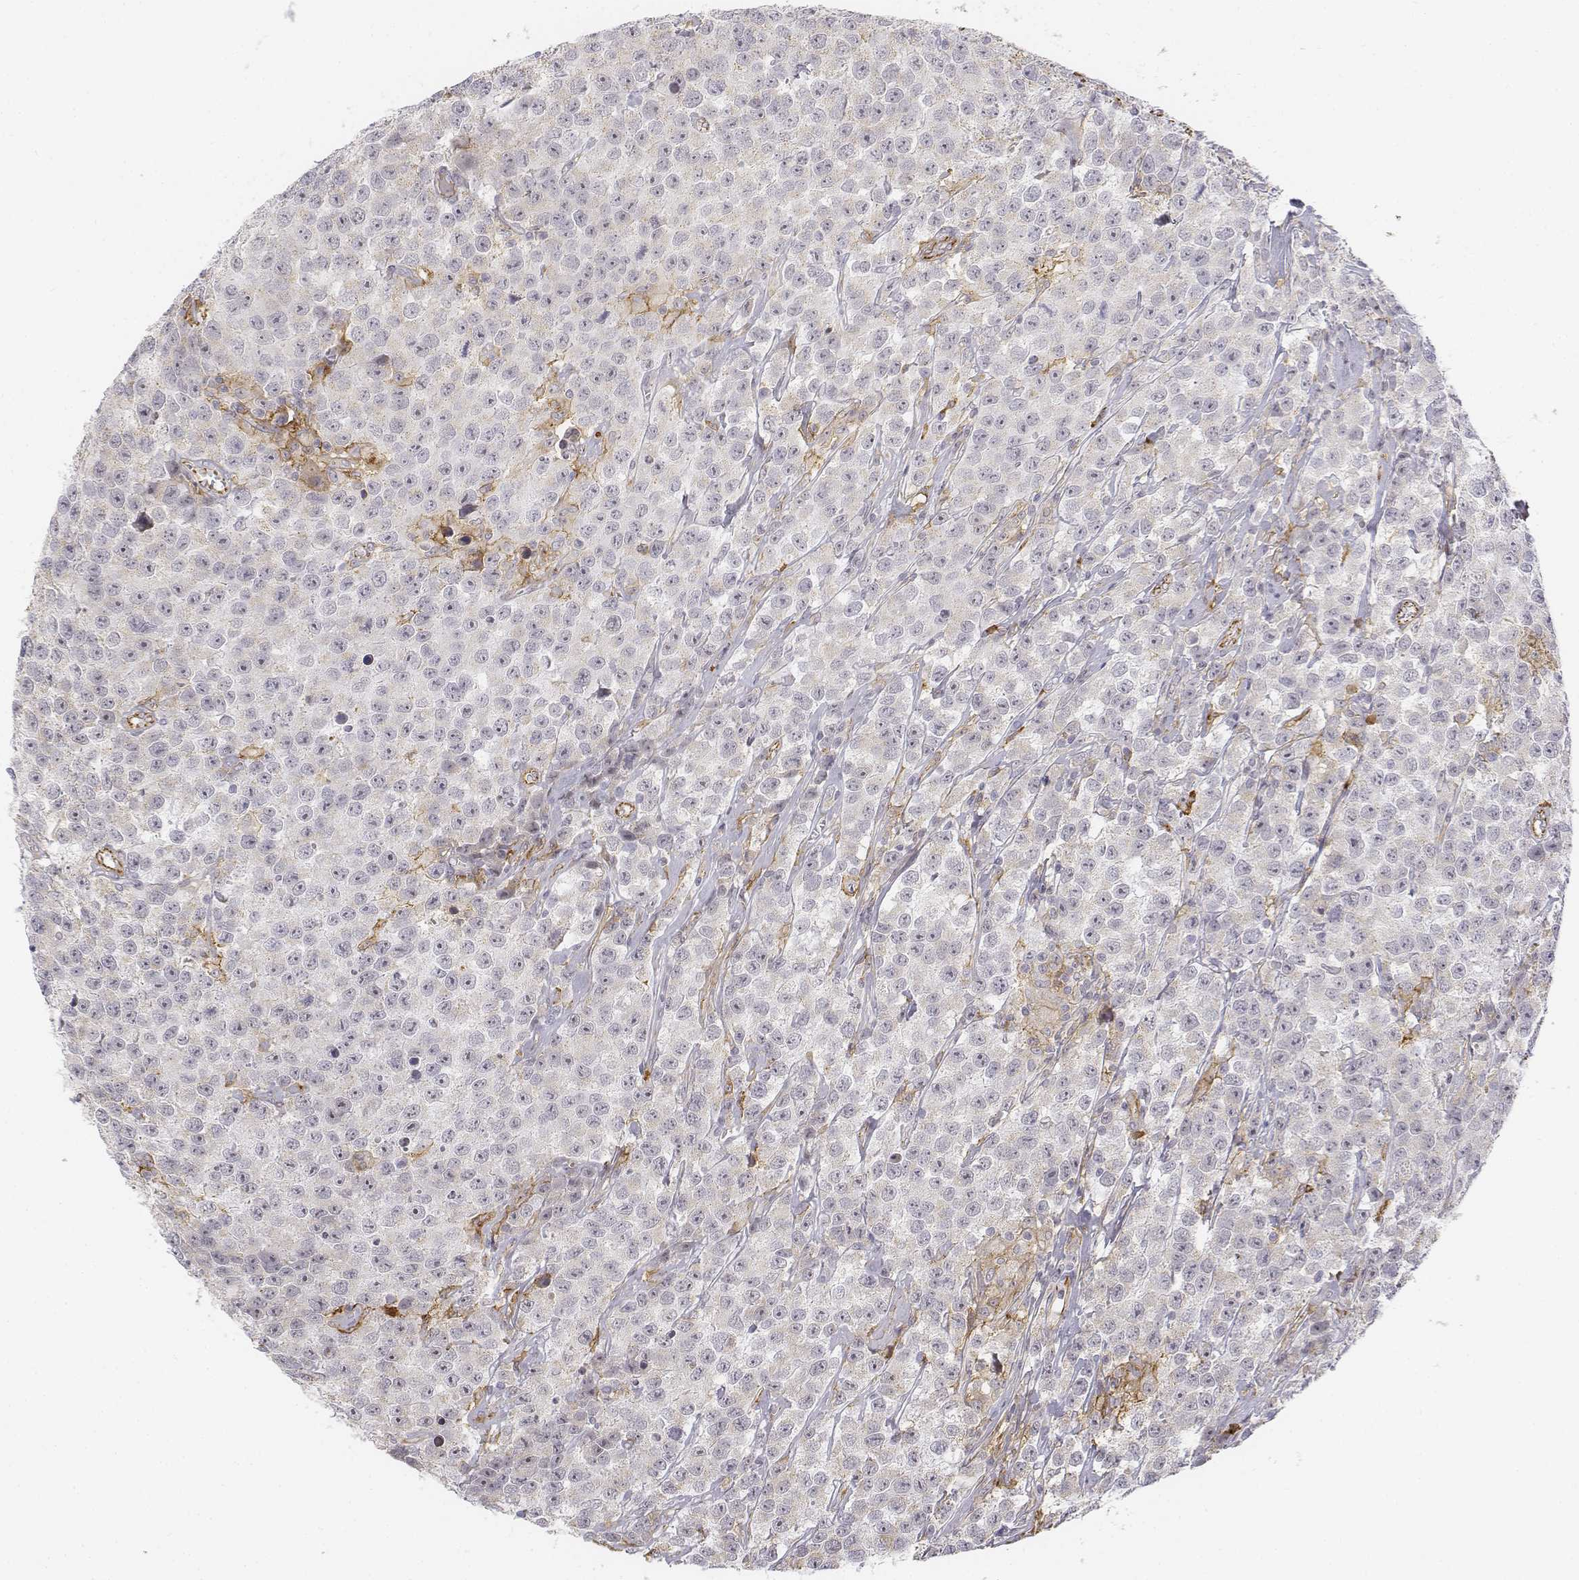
{"staining": {"intensity": "negative", "quantity": "none", "location": "none"}, "tissue": "testis cancer", "cell_type": "Tumor cells", "image_type": "cancer", "snomed": [{"axis": "morphology", "description": "Seminoma, NOS"}, {"axis": "topography", "description": "Testis"}], "caption": "Immunohistochemistry photomicrograph of human testis cancer stained for a protein (brown), which displays no expression in tumor cells. (Immunohistochemistry, brightfield microscopy, high magnification).", "gene": "CD14", "patient": {"sex": "male", "age": 59}}